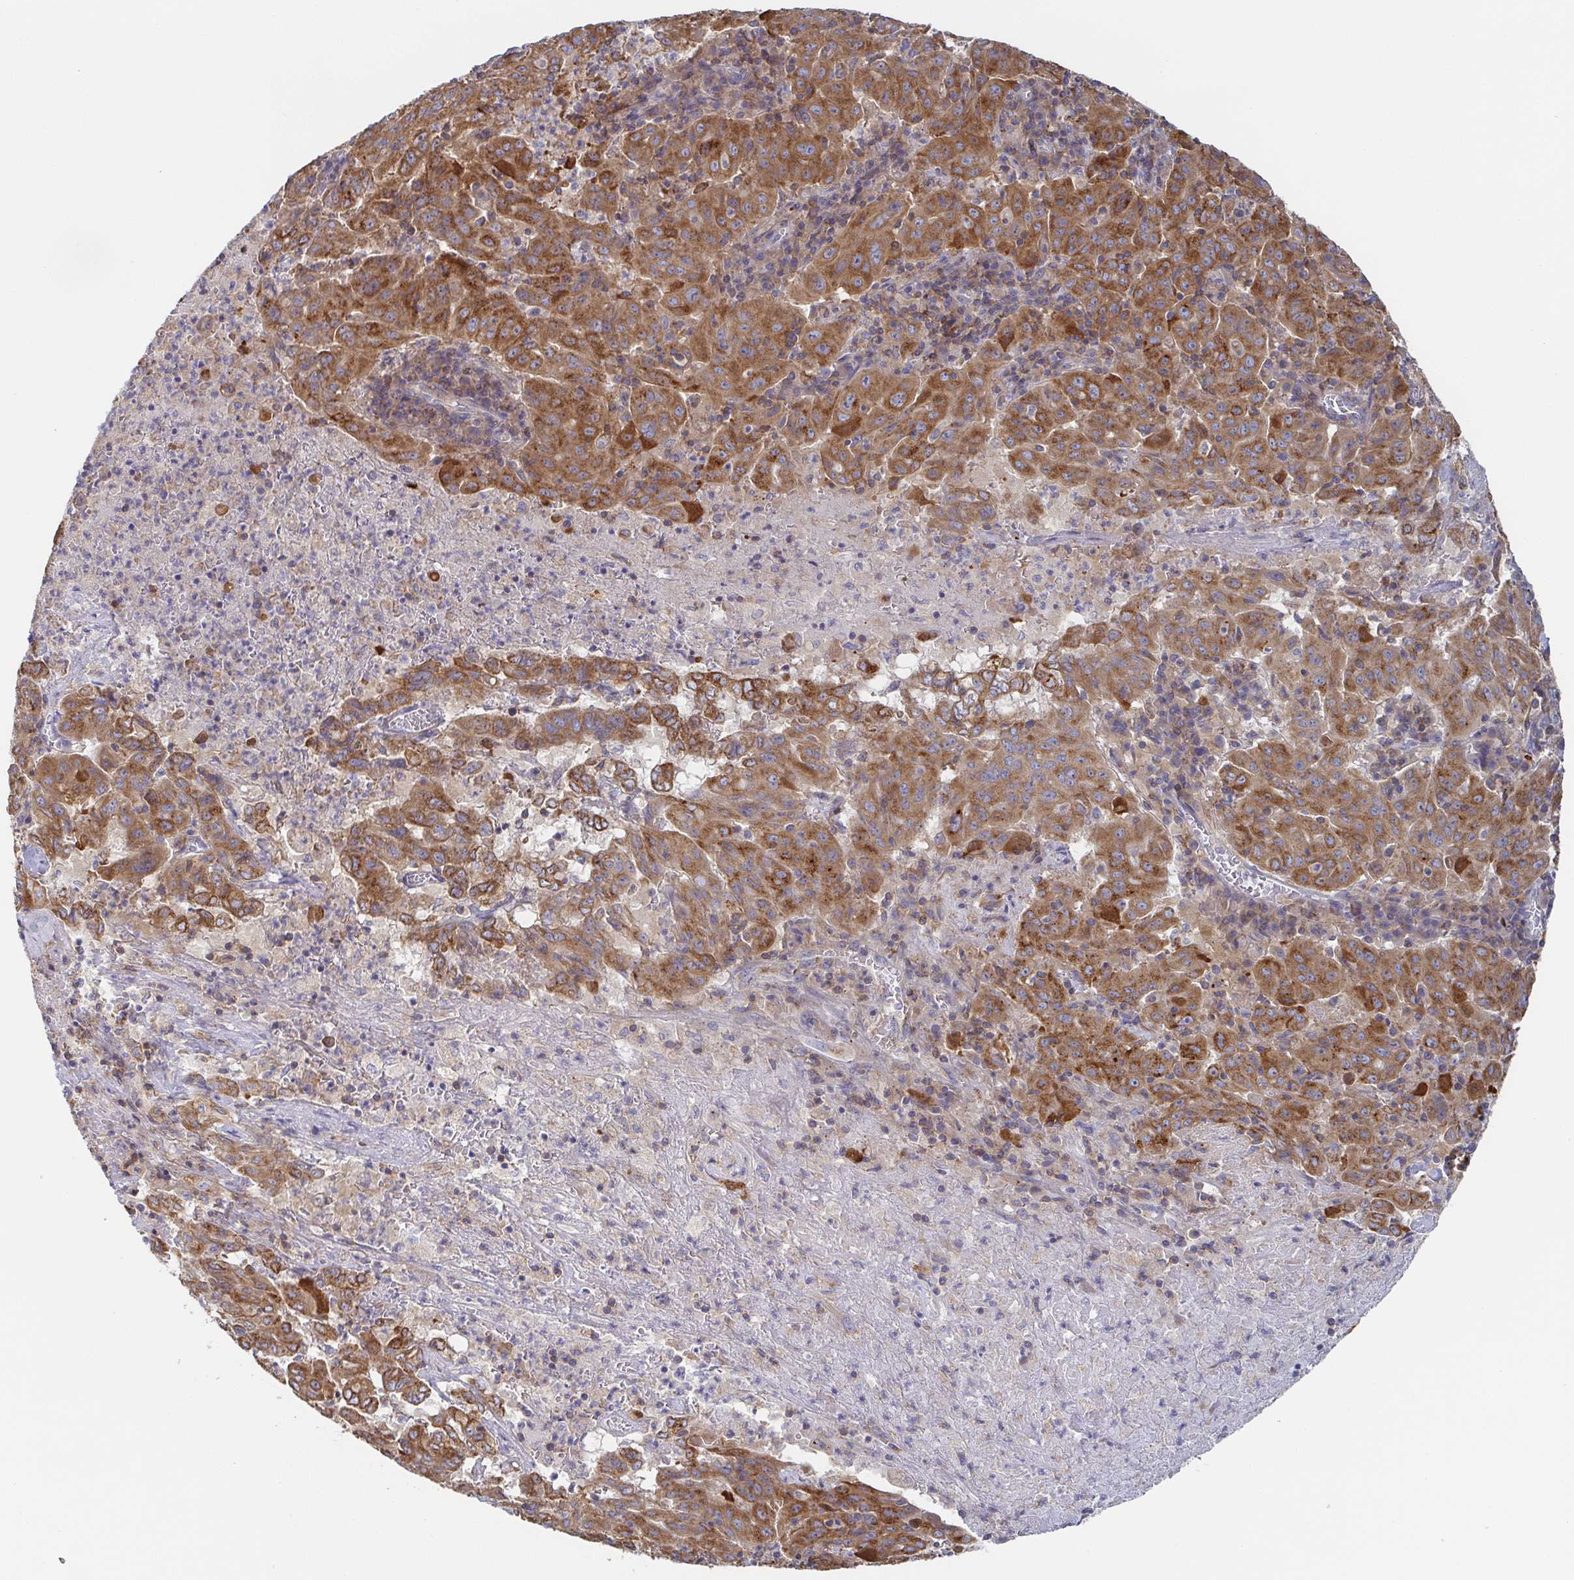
{"staining": {"intensity": "strong", "quantity": ">75%", "location": "cytoplasmic/membranous"}, "tissue": "pancreatic cancer", "cell_type": "Tumor cells", "image_type": "cancer", "snomed": [{"axis": "morphology", "description": "Adenocarcinoma, NOS"}, {"axis": "topography", "description": "Pancreas"}], "caption": "About >75% of tumor cells in human pancreatic cancer demonstrate strong cytoplasmic/membranous protein positivity as visualized by brown immunohistochemical staining.", "gene": "TUFT1", "patient": {"sex": "male", "age": 63}}